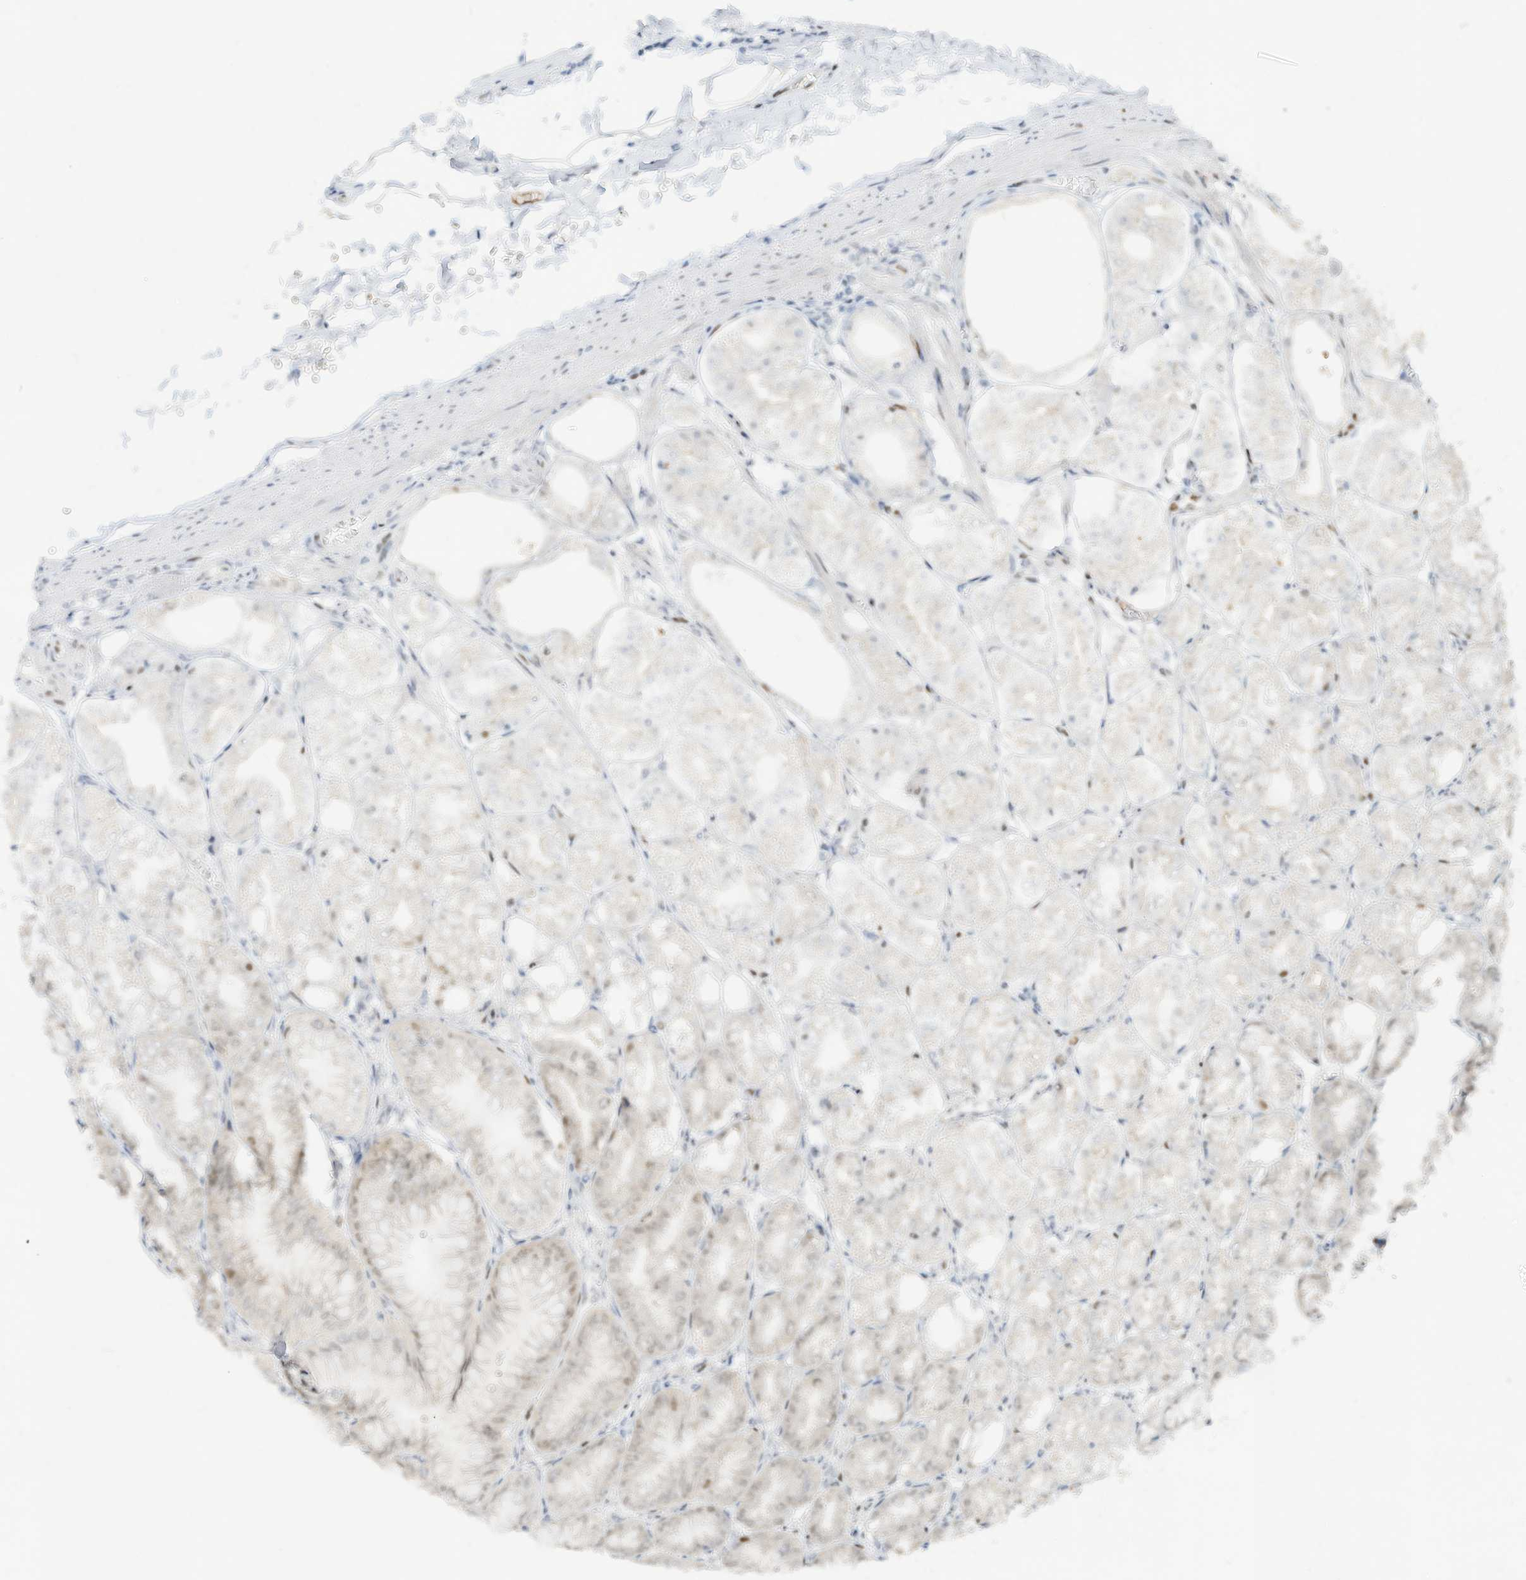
{"staining": {"intensity": "moderate", "quantity": "25%-75%", "location": "nuclear"}, "tissue": "stomach", "cell_type": "Glandular cells", "image_type": "normal", "snomed": [{"axis": "morphology", "description": "Normal tissue, NOS"}, {"axis": "topography", "description": "Stomach, lower"}], "caption": "Immunohistochemistry (IHC) histopathology image of benign human stomach stained for a protein (brown), which shows medium levels of moderate nuclear expression in about 25%-75% of glandular cells.", "gene": "NHSL1", "patient": {"sex": "male", "age": 71}}